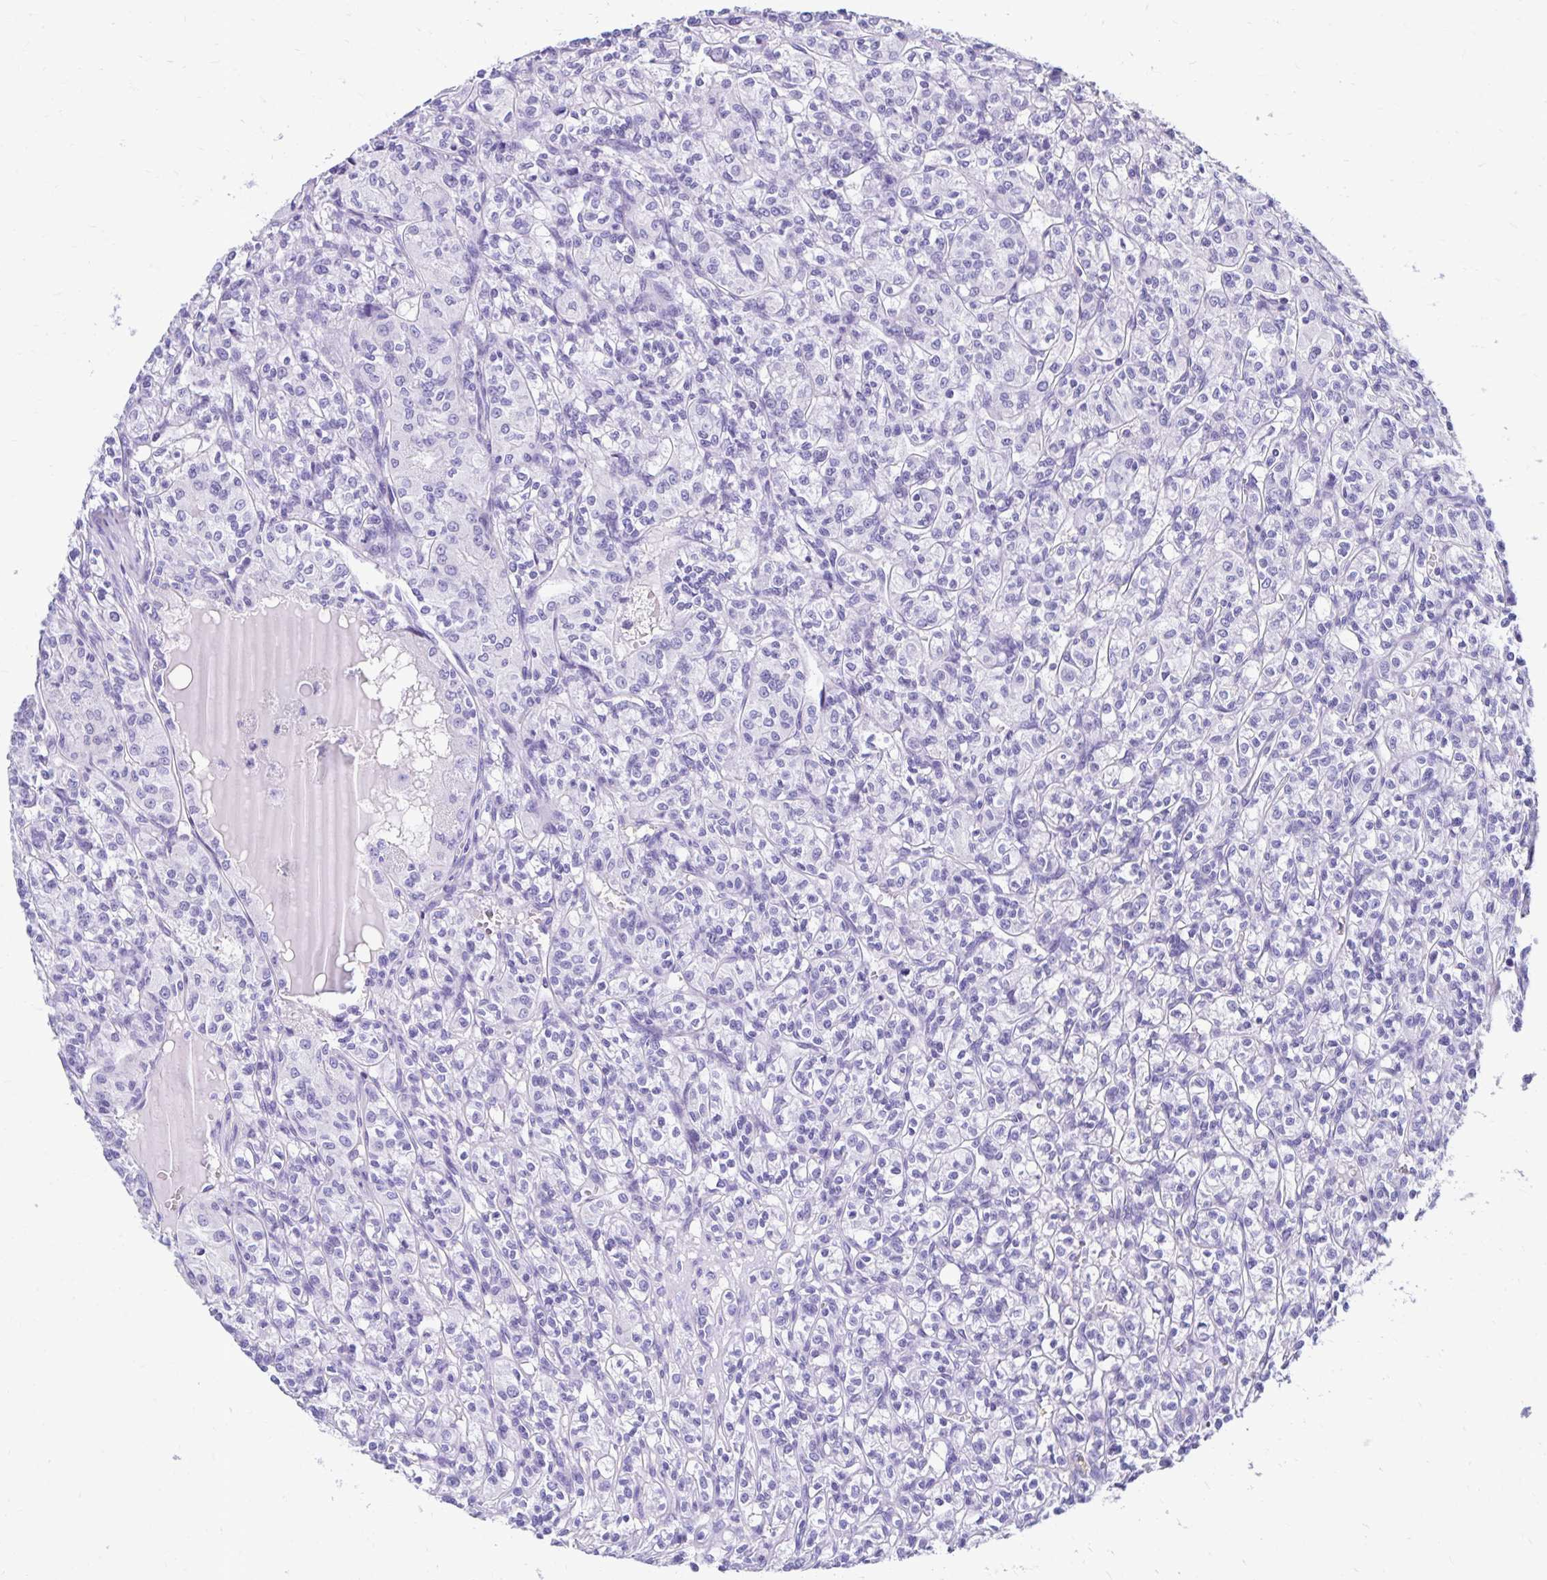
{"staining": {"intensity": "negative", "quantity": "none", "location": "none"}, "tissue": "renal cancer", "cell_type": "Tumor cells", "image_type": "cancer", "snomed": [{"axis": "morphology", "description": "Adenocarcinoma, NOS"}, {"axis": "topography", "description": "Kidney"}], "caption": "Tumor cells show no significant staining in renal adenocarcinoma.", "gene": "FAM166C", "patient": {"sex": "male", "age": 36}}